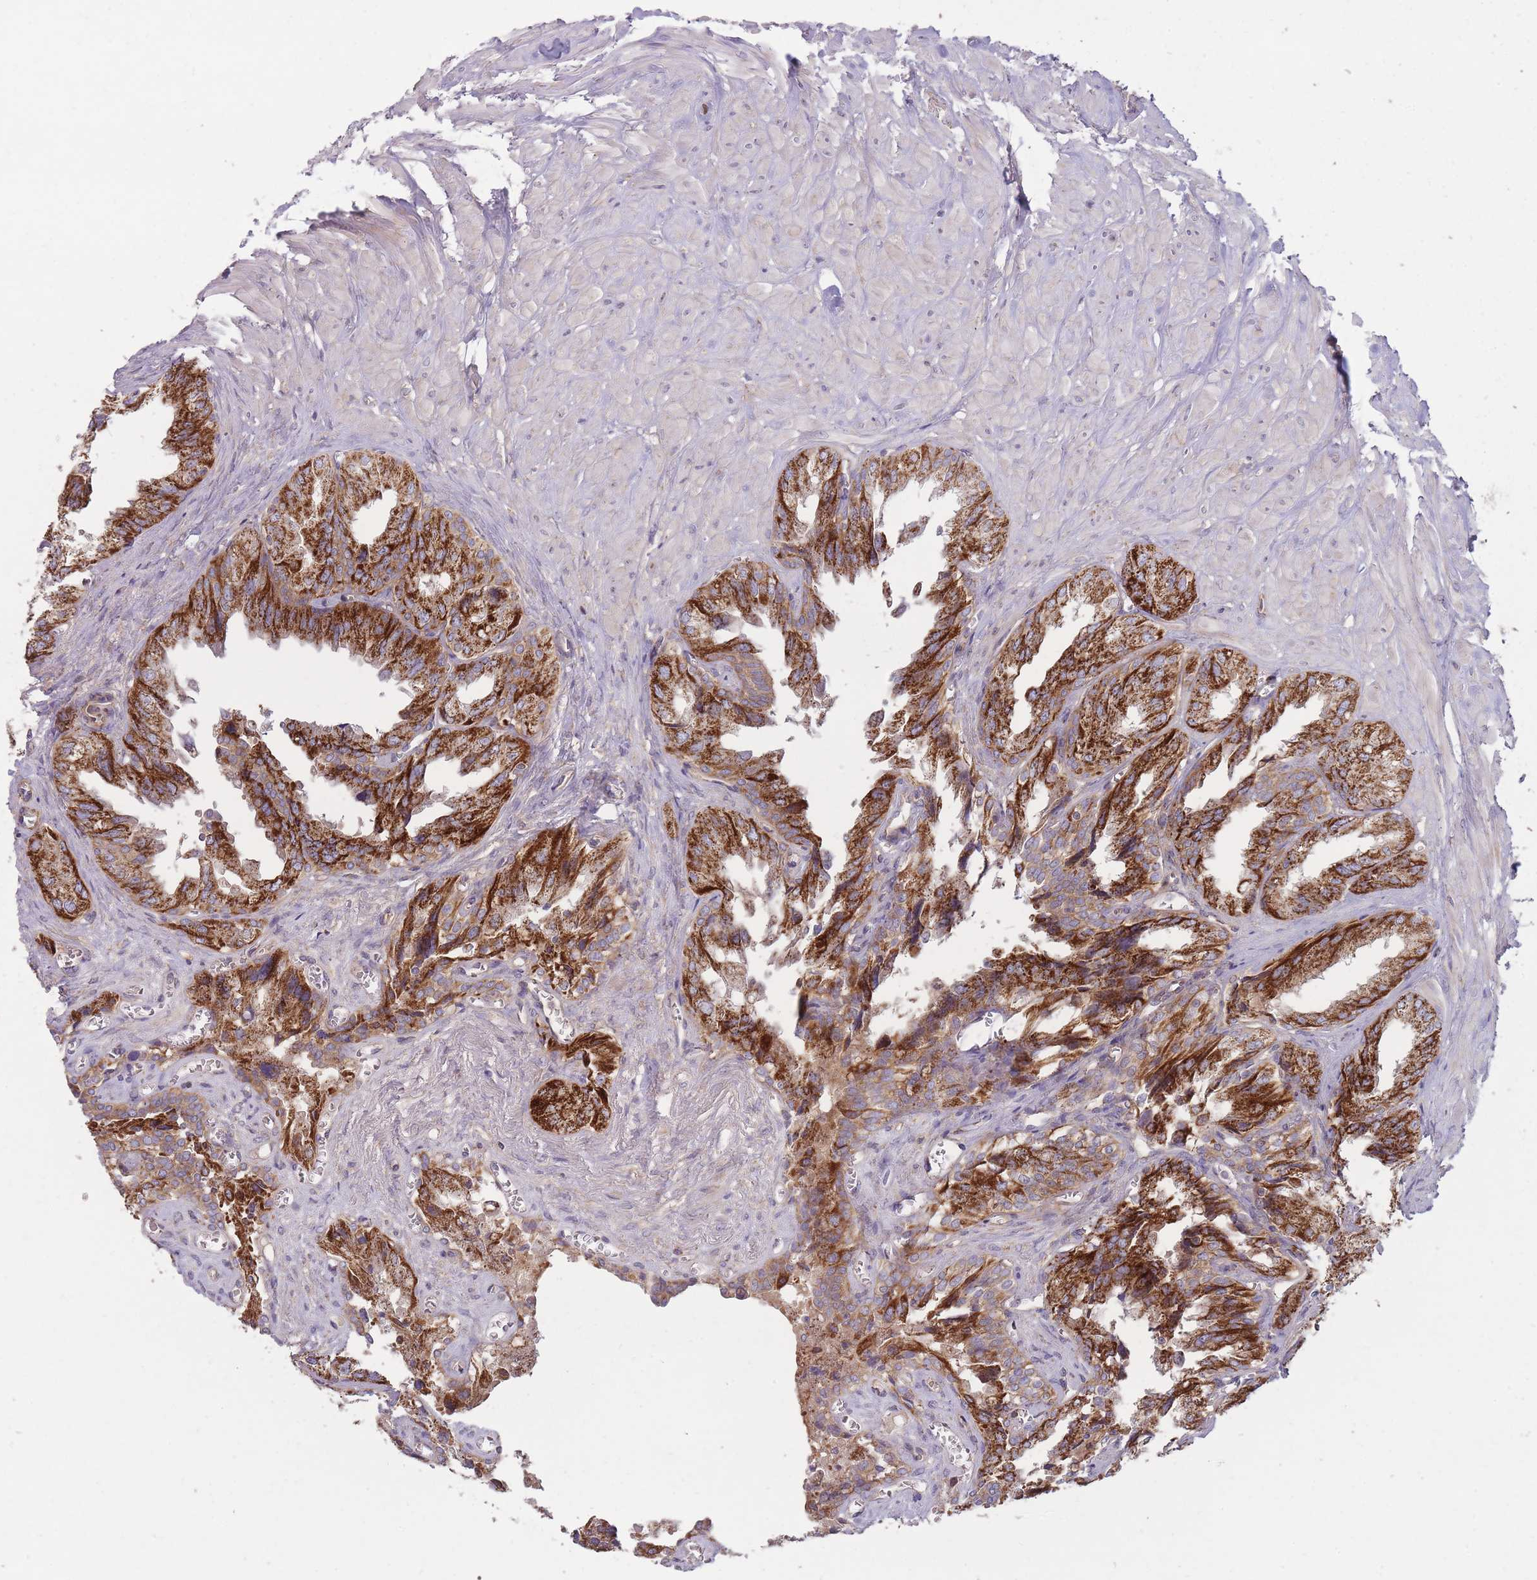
{"staining": {"intensity": "strong", "quantity": ">75%", "location": "cytoplasmic/membranous"}, "tissue": "seminal vesicle", "cell_type": "Glandular cells", "image_type": "normal", "snomed": [{"axis": "morphology", "description": "Normal tissue, NOS"}, {"axis": "topography", "description": "Seminal veicle"}], "caption": "A photomicrograph showing strong cytoplasmic/membranous expression in about >75% of glandular cells in benign seminal vesicle, as visualized by brown immunohistochemical staining.", "gene": "ENSG00000255639", "patient": {"sex": "male", "age": 67}}